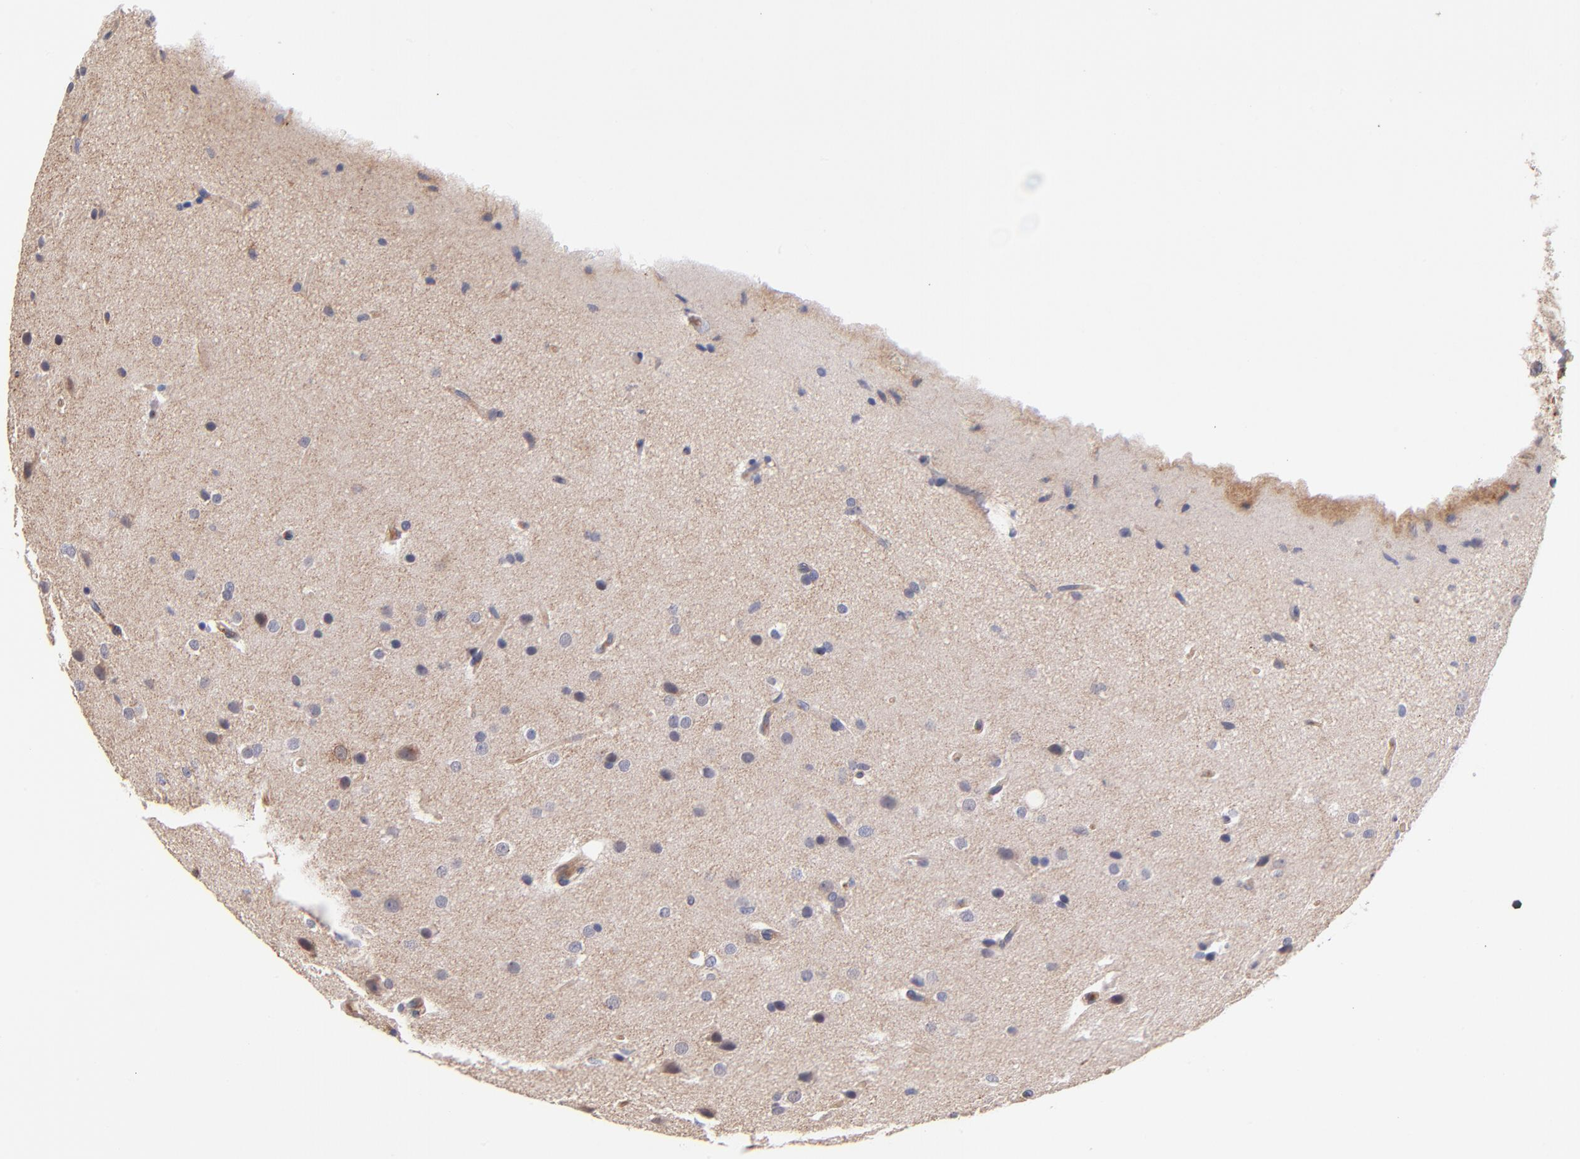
{"staining": {"intensity": "weak", "quantity": "25%-75%", "location": "cytoplasmic/membranous"}, "tissue": "glioma", "cell_type": "Tumor cells", "image_type": "cancer", "snomed": [{"axis": "morphology", "description": "Glioma, malignant, Low grade"}, {"axis": "topography", "description": "Cerebral cortex"}], "caption": "Immunohistochemistry (IHC) staining of glioma, which displays low levels of weak cytoplasmic/membranous expression in approximately 25%-75% of tumor cells indicating weak cytoplasmic/membranous protein staining. The staining was performed using DAB (3,3'-diaminobenzidine) (brown) for protein detection and nuclei were counterstained in hematoxylin (blue).", "gene": "ASB7", "patient": {"sex": "female", "age": 47}}